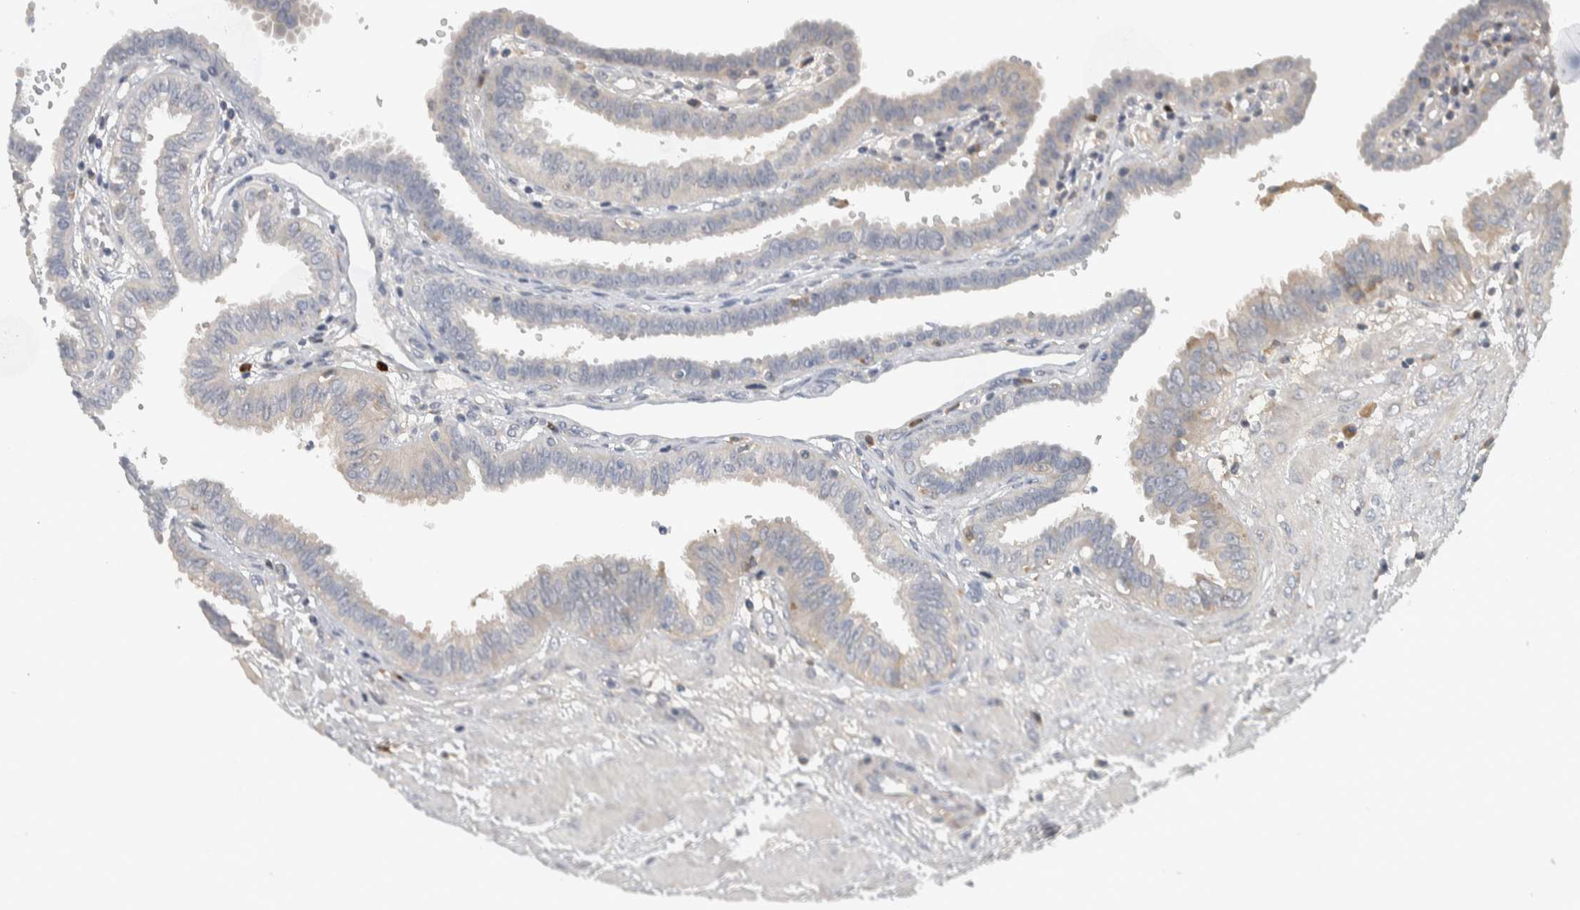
{"staining": {"intensity": "negative", "quantity": "none", "location": "none"}, "tissue": "fallopian tube", "cell_type": "Glandular cells", "image_type": "normal", "snomed": [{"axis": "morphology", "description": "Normal tissue, NOS"}, {"axis": "topography", "description": "Fallopian tube"}, {"axis": "topography", "description": "Placenta"}], "caption": "Glandular cells are negative for protein expression in normal human fallopian tube. Brightfield microscopy of immunohistochemistry stained with DAB (brown) and hematoxylin (blue), captured at high magnification.", "gene": "ADPRM", "patient": {"sex": "female", "age": 32}}